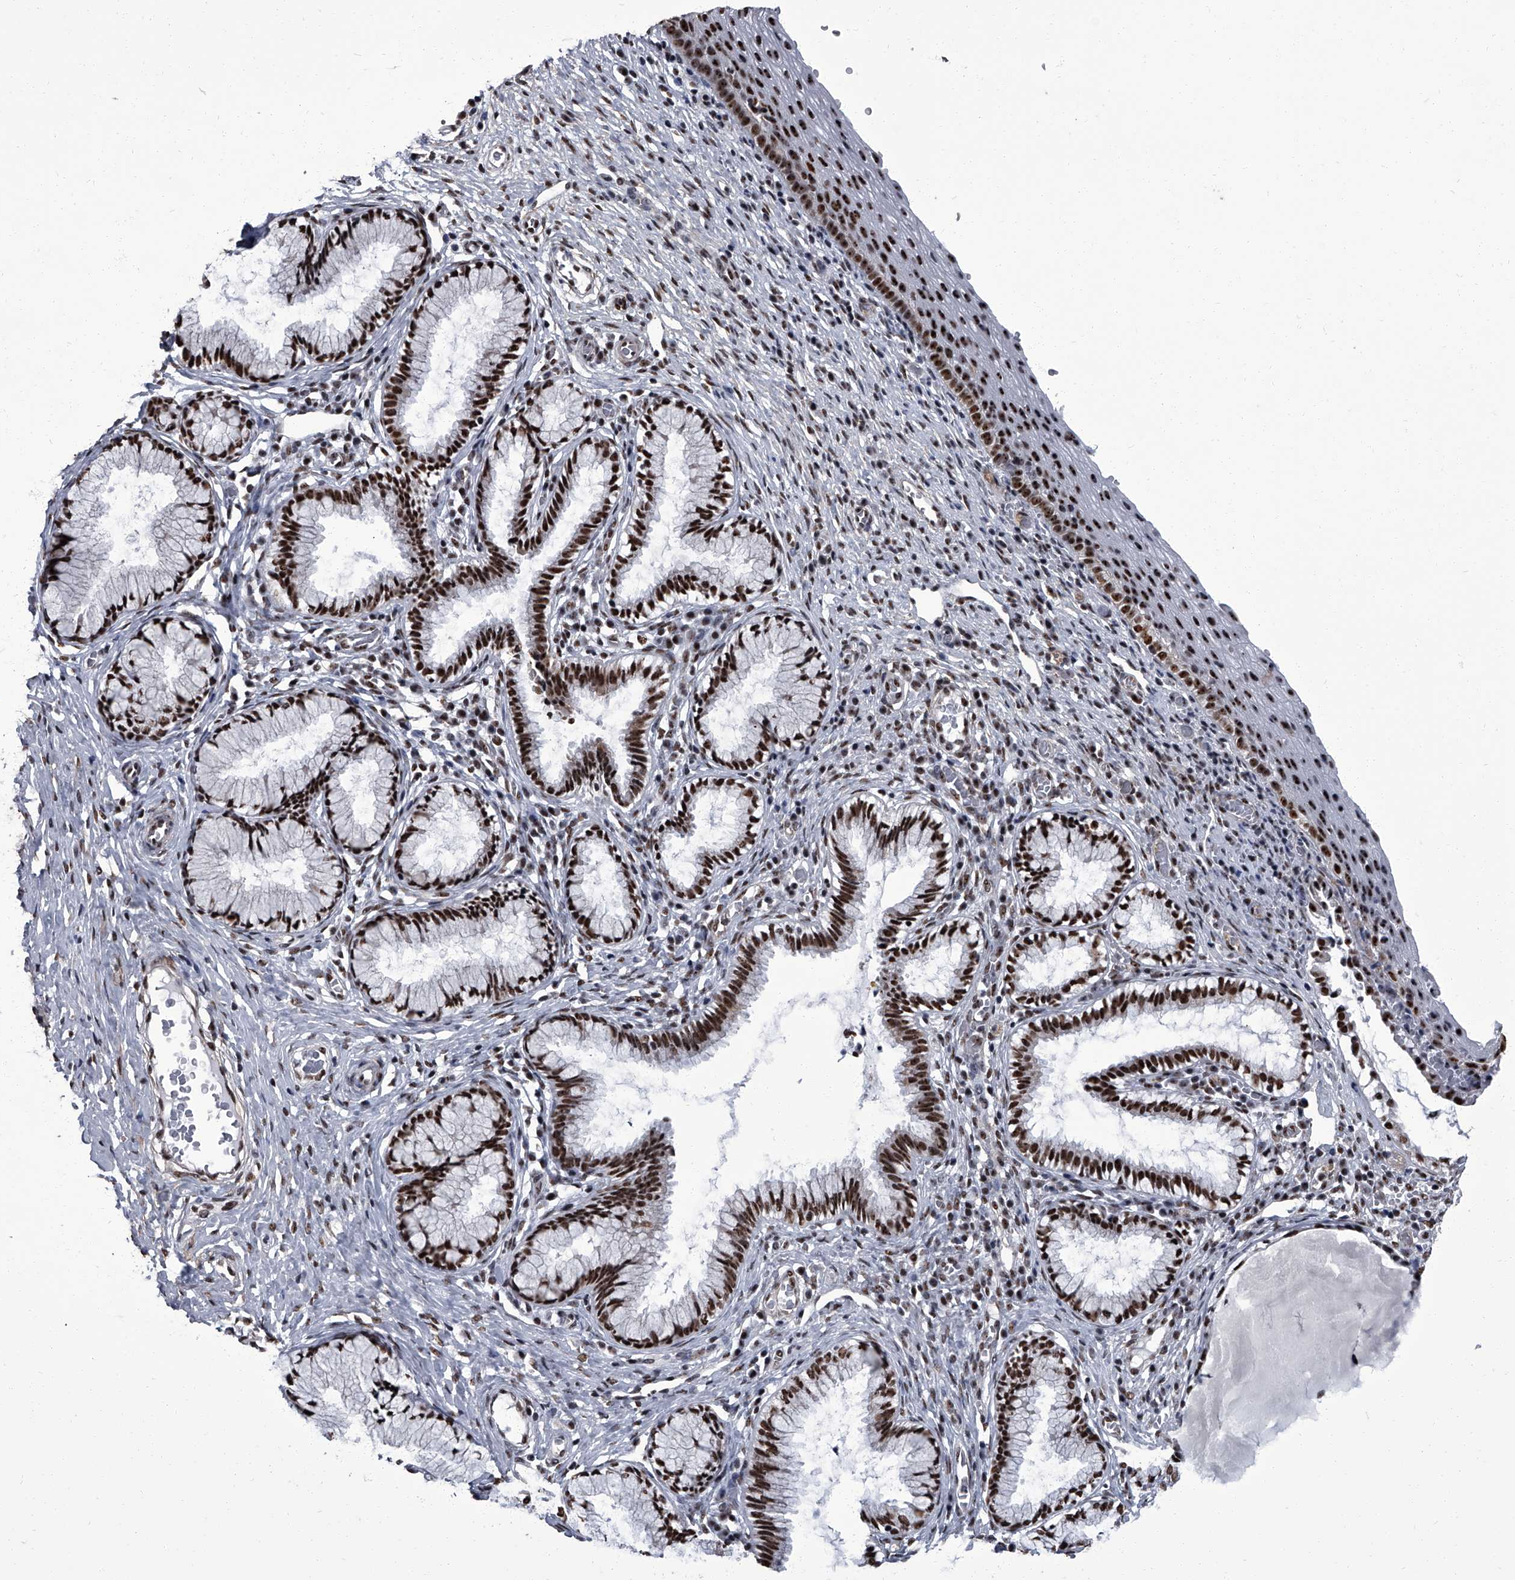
{"staining": {"intensity": "strong", "quantity": ">75%", "location": "nuclear"}, "tissue": "cervix", "cell_type": "Glandular cells", "image_type": "normal", "snomed": [{"axis": "morphology", "description": "Normal tissue, NOS"}, {"axis": "topography", "description": "Cervix"}], "caption": "Approximately >75% of glandular cells in benign cervix display strong nuclear protein positivity as visualized by brown immunohistochemical staining.", "gene": "ZNF518B", "patient": {"sex": "female", "age": 27}}